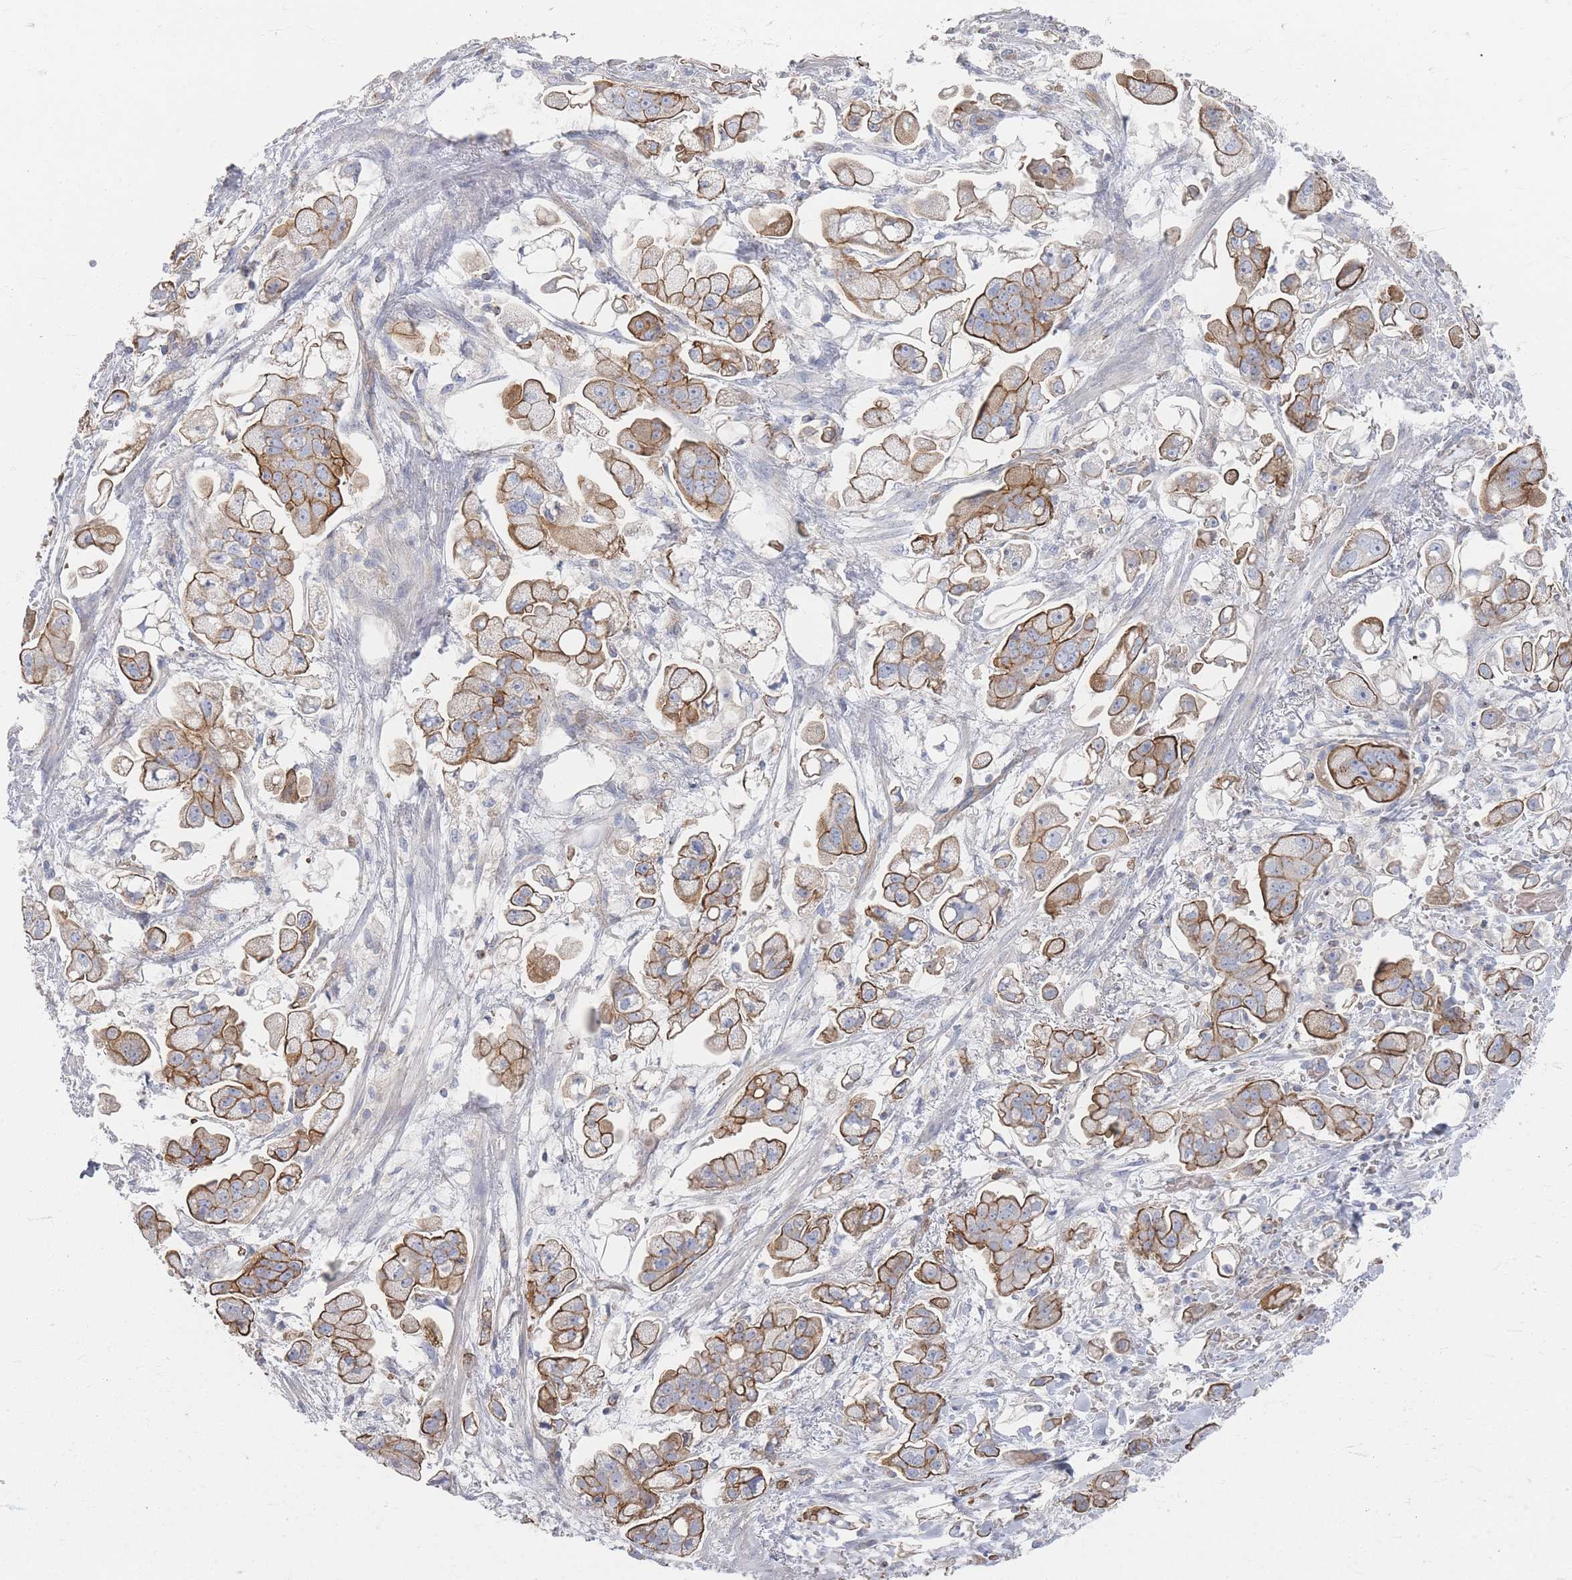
{"staining": {"intensity": "strong", "quantity": ">75%", "location": "cytoplasmic/membranous"}, "tissue": "stomach cancer", "cell_type": "Tumor cells", "image_type": "cancer", "snomed": [{"axis": "morphology", "description": "Adenocarcinoma, NOS"}, {"axis": "topography", "description": "Stomach"}], "caption": "An image showing strong cytoplasmic/membranous staining in approximately >75% of tumor cells in stomach cancer (adenocarcinoma), as visualized by brown immunohistochemical staining.", "gene": "GNB1", "patient": {"sex": "male", "age": 62}}